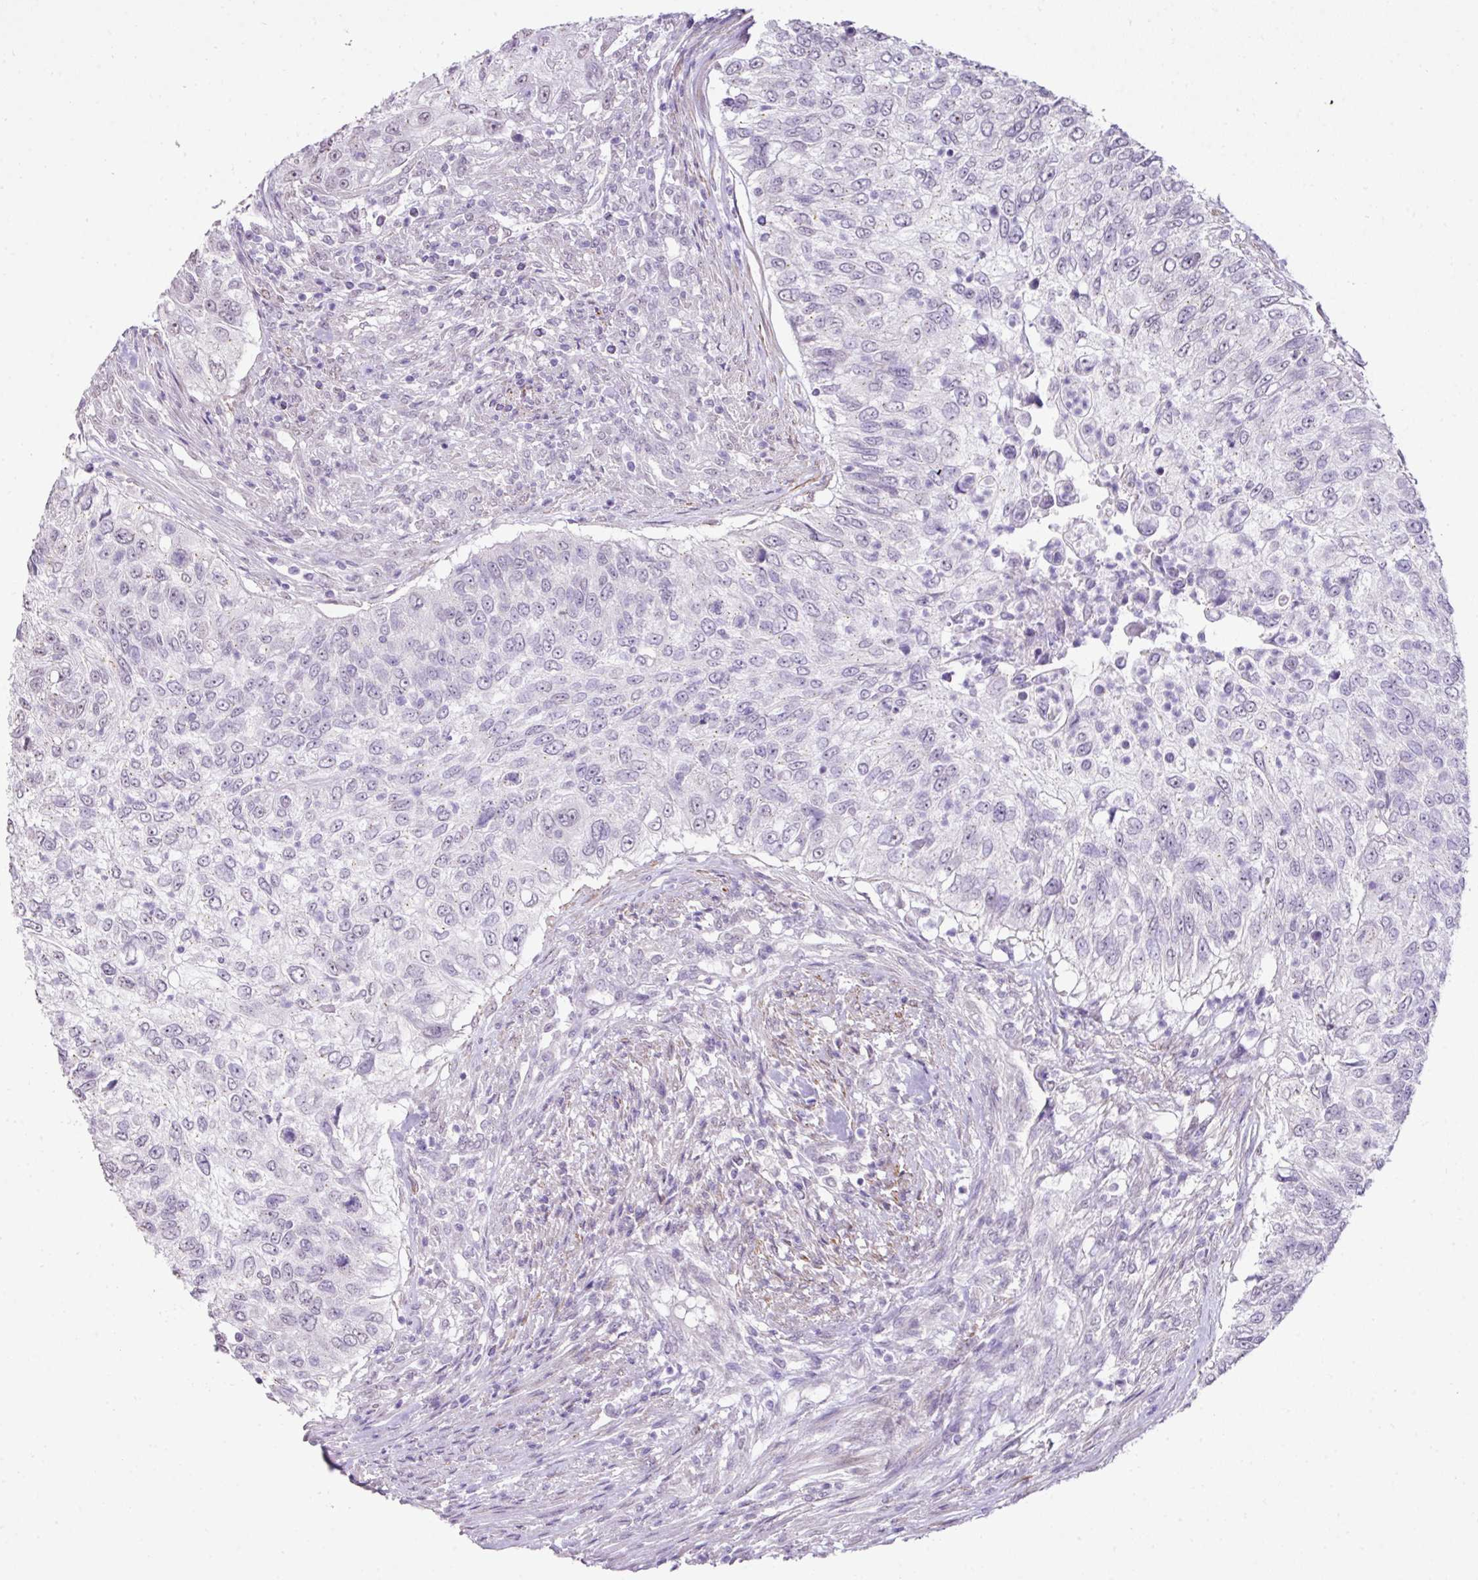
{"staining": {"intensity": "negative", "quantity": "none", "location": "none"}, "tissue": "urothelial cancer", "cell_type": "Tumor cells", "image_type": "cancer", "snomed": [{"axis": "morphology", "description": "Urothelial carcinoma, High grade"}, {"axis": "topography", "description": "Urinary bladder"}], "caption": "A micrograph of human high-grade urothelial carcinoma is negative for staining in tumor cells.", "gene": "DIP2A", "patient": {"sex": "female", "age": 60}}